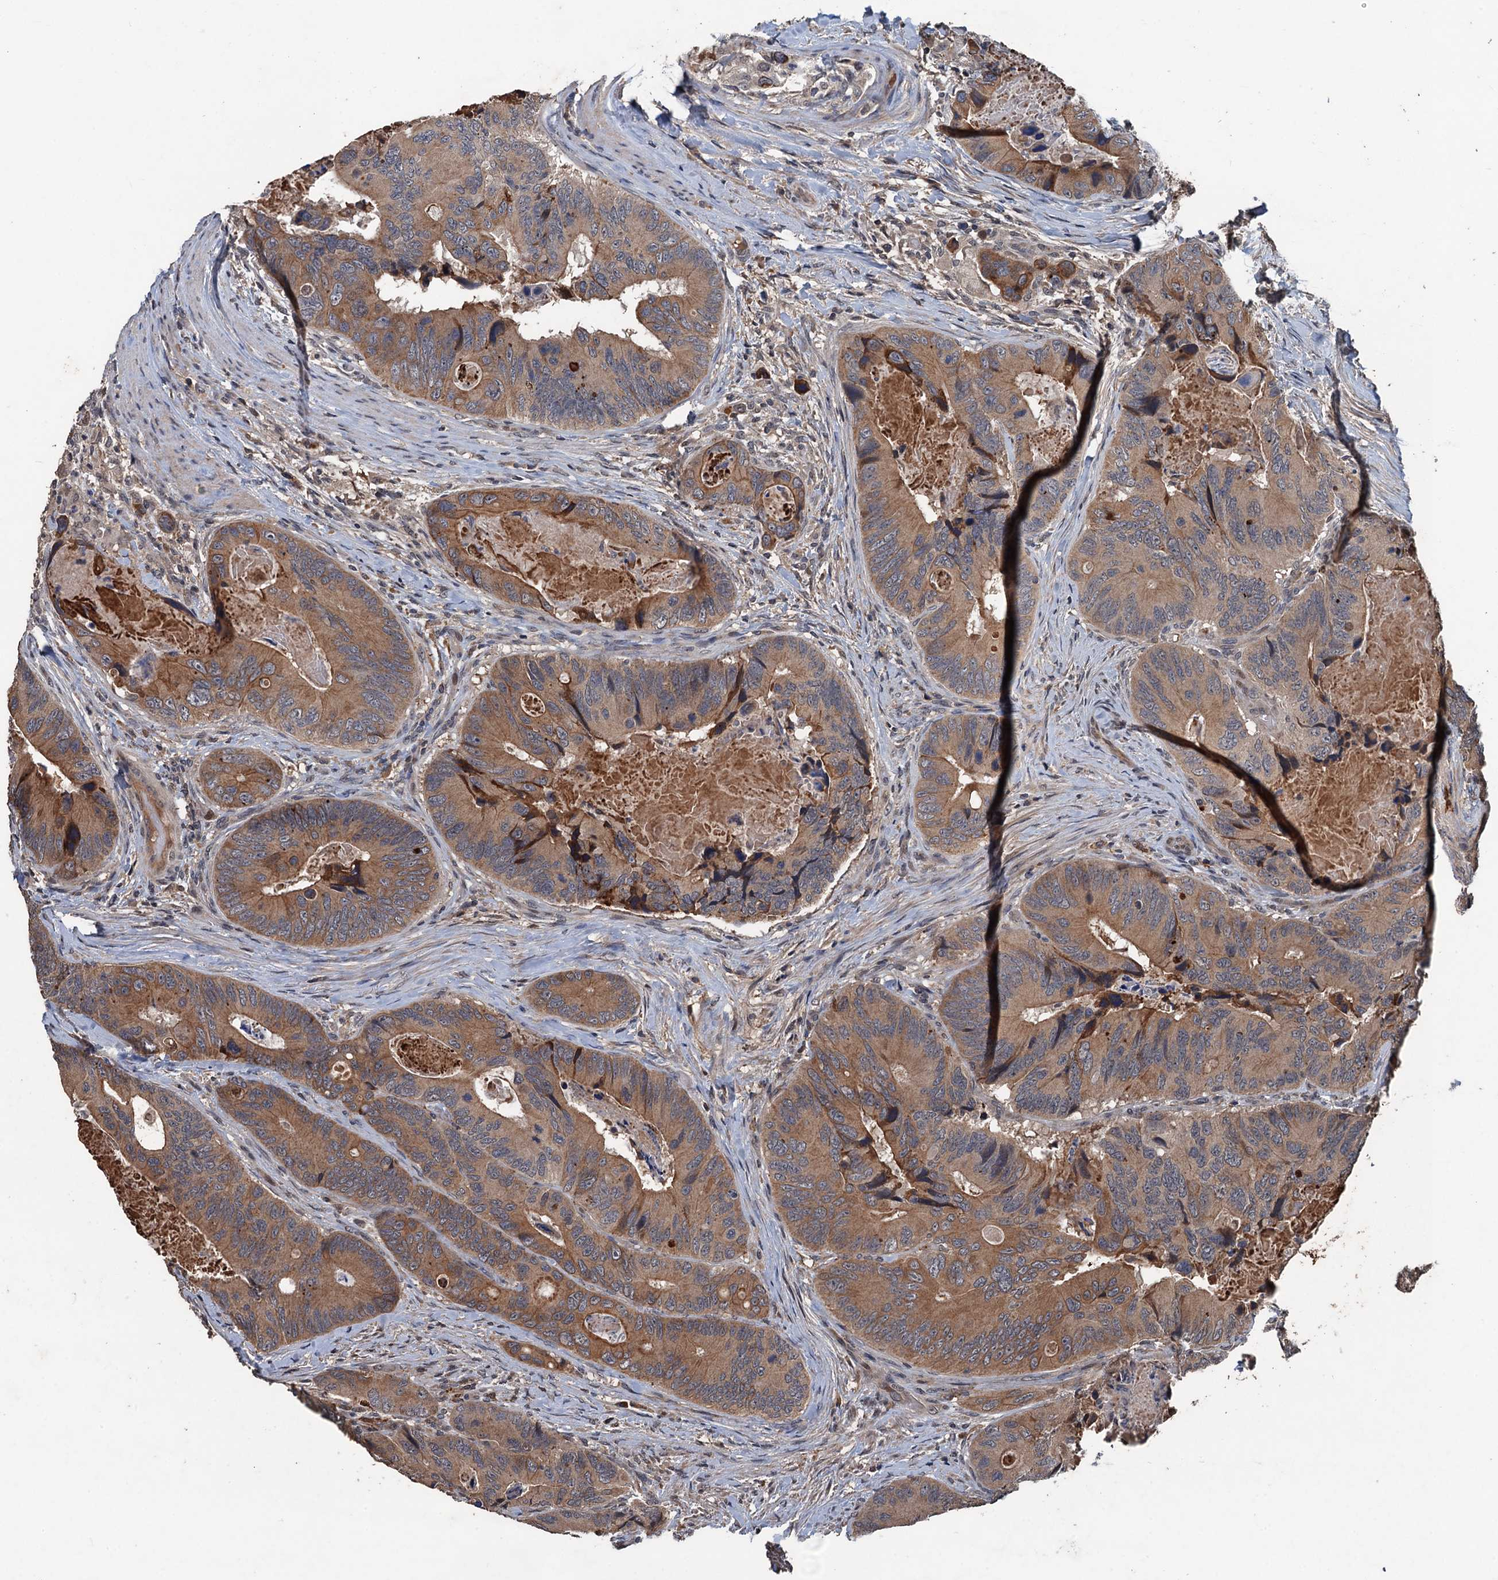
{"staining": {"intensity": "moderate", "quantity": ">75%", "location": "cytoplasmic/membranous"}, "tissue": "colorectal cancer", "cell_type": "Tumor cells", "image_type": "cancer", "snomed": [{"axis": "morphology", "description": "Adenocarcinoma, NOS"}, {"axis": "topography", "description": "Colon"}], "caption": "DAB (3,3'-diaminobenzidine) immunohistochemical staining of adenocarcinoma (colorectal) reveals moderate cytoplasmic/membranous protein expression in approximately >75% of tumor cells.", "gene": "ZNF438", "patient": {"sex": "male", "age": 84}}